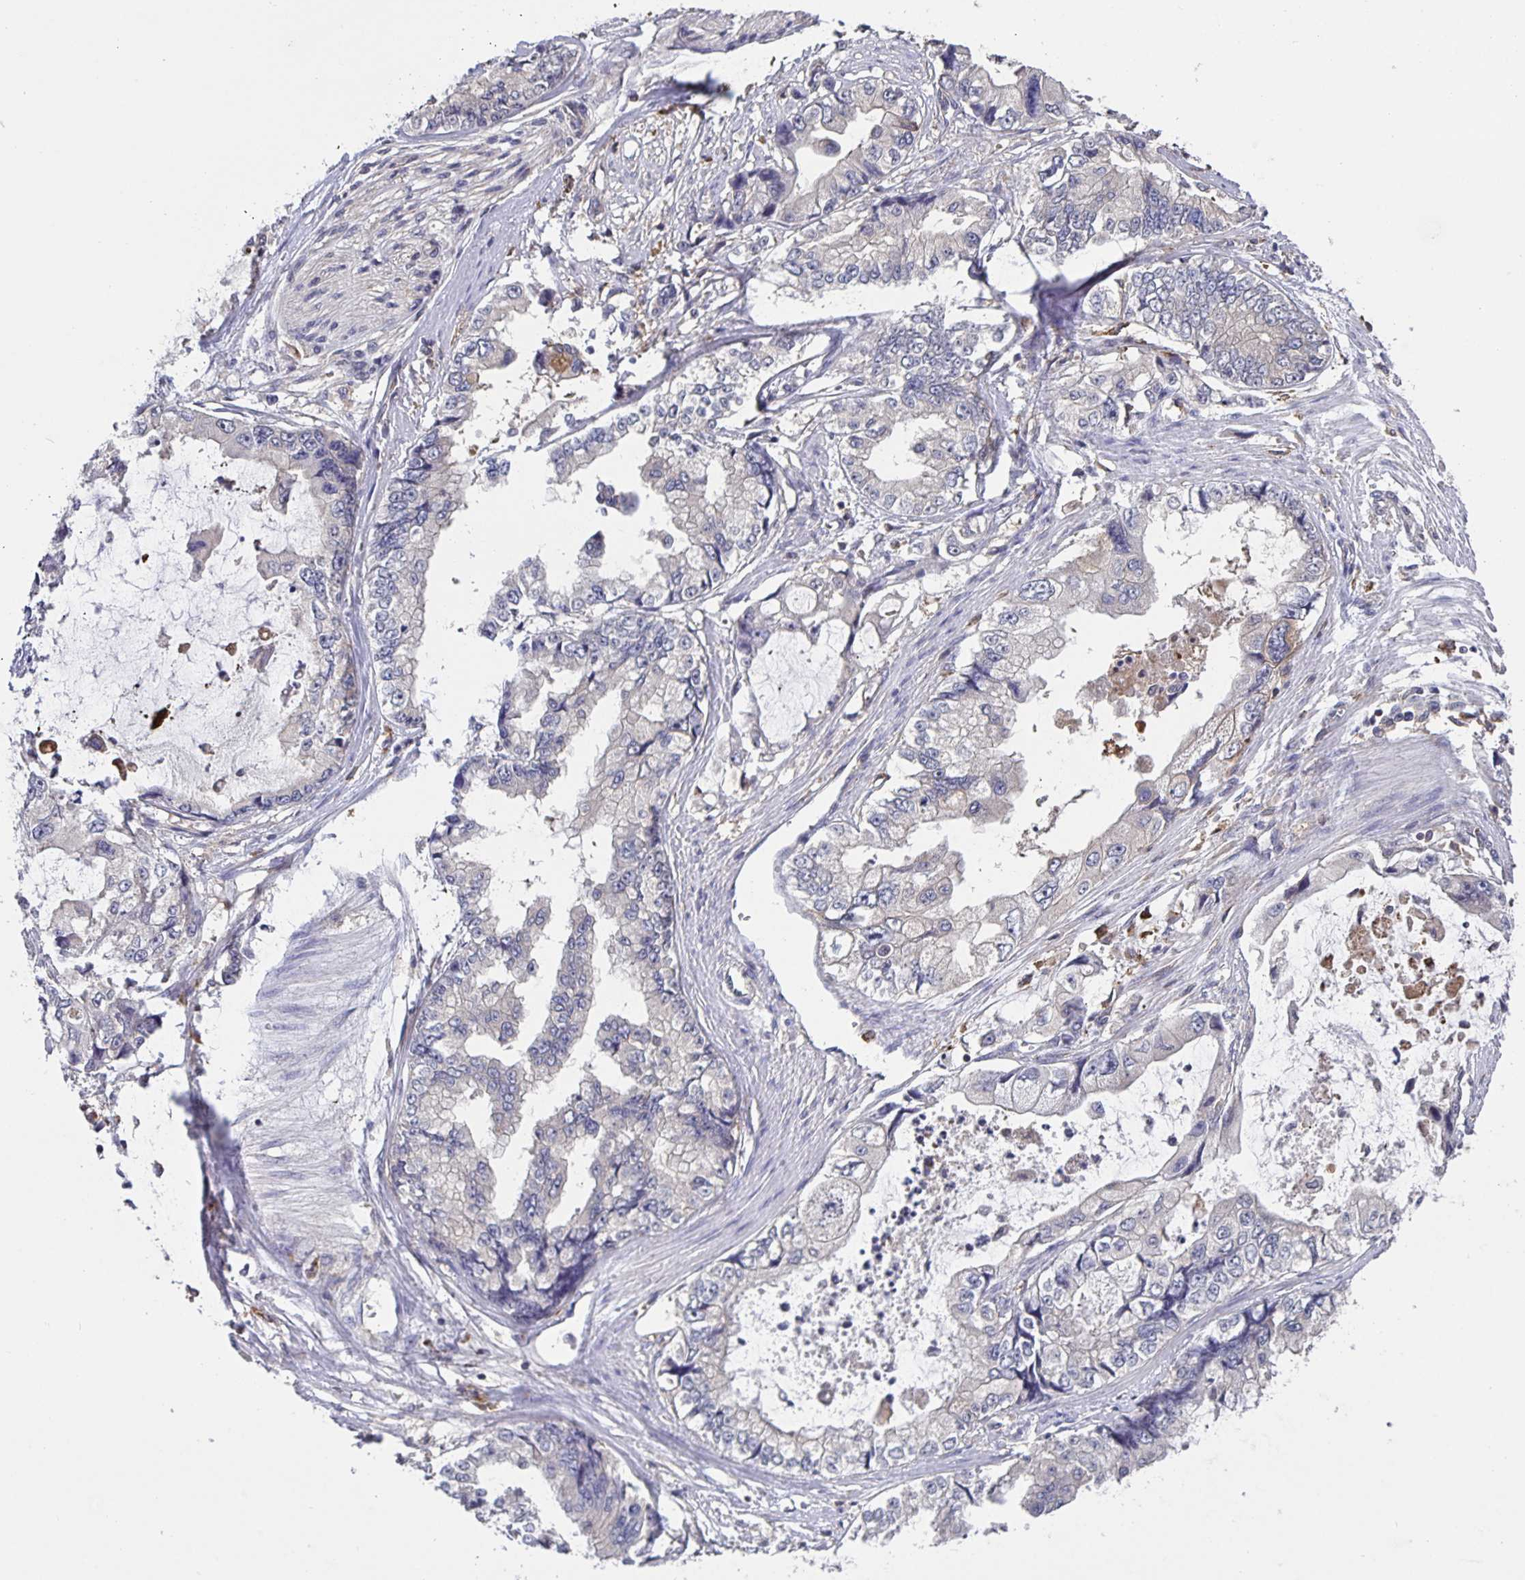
{"staining": {"intensity": "negative", "quantity": "none", "location": "none"}, "tissue": "stomach cancer", "cell_type": "Tumor cells", "image_type": "cancer", "snomed": [{"axis": "morphology", "description": "Adenocarcinoma, NOS"}, {"axis": "topography", "description": "Pancreas"}, {"axis": "topography", "description": "Stomach, upper"}, {"axis": "topography", "description": "Stomach"}], "caption": "IHC photomicrograph of human stomach cancer stained for a protein (brown), which exhibits no positivity in tumor cells.", "gene": "FEM1C", "patient": {"sex": "male", "age": 77}}